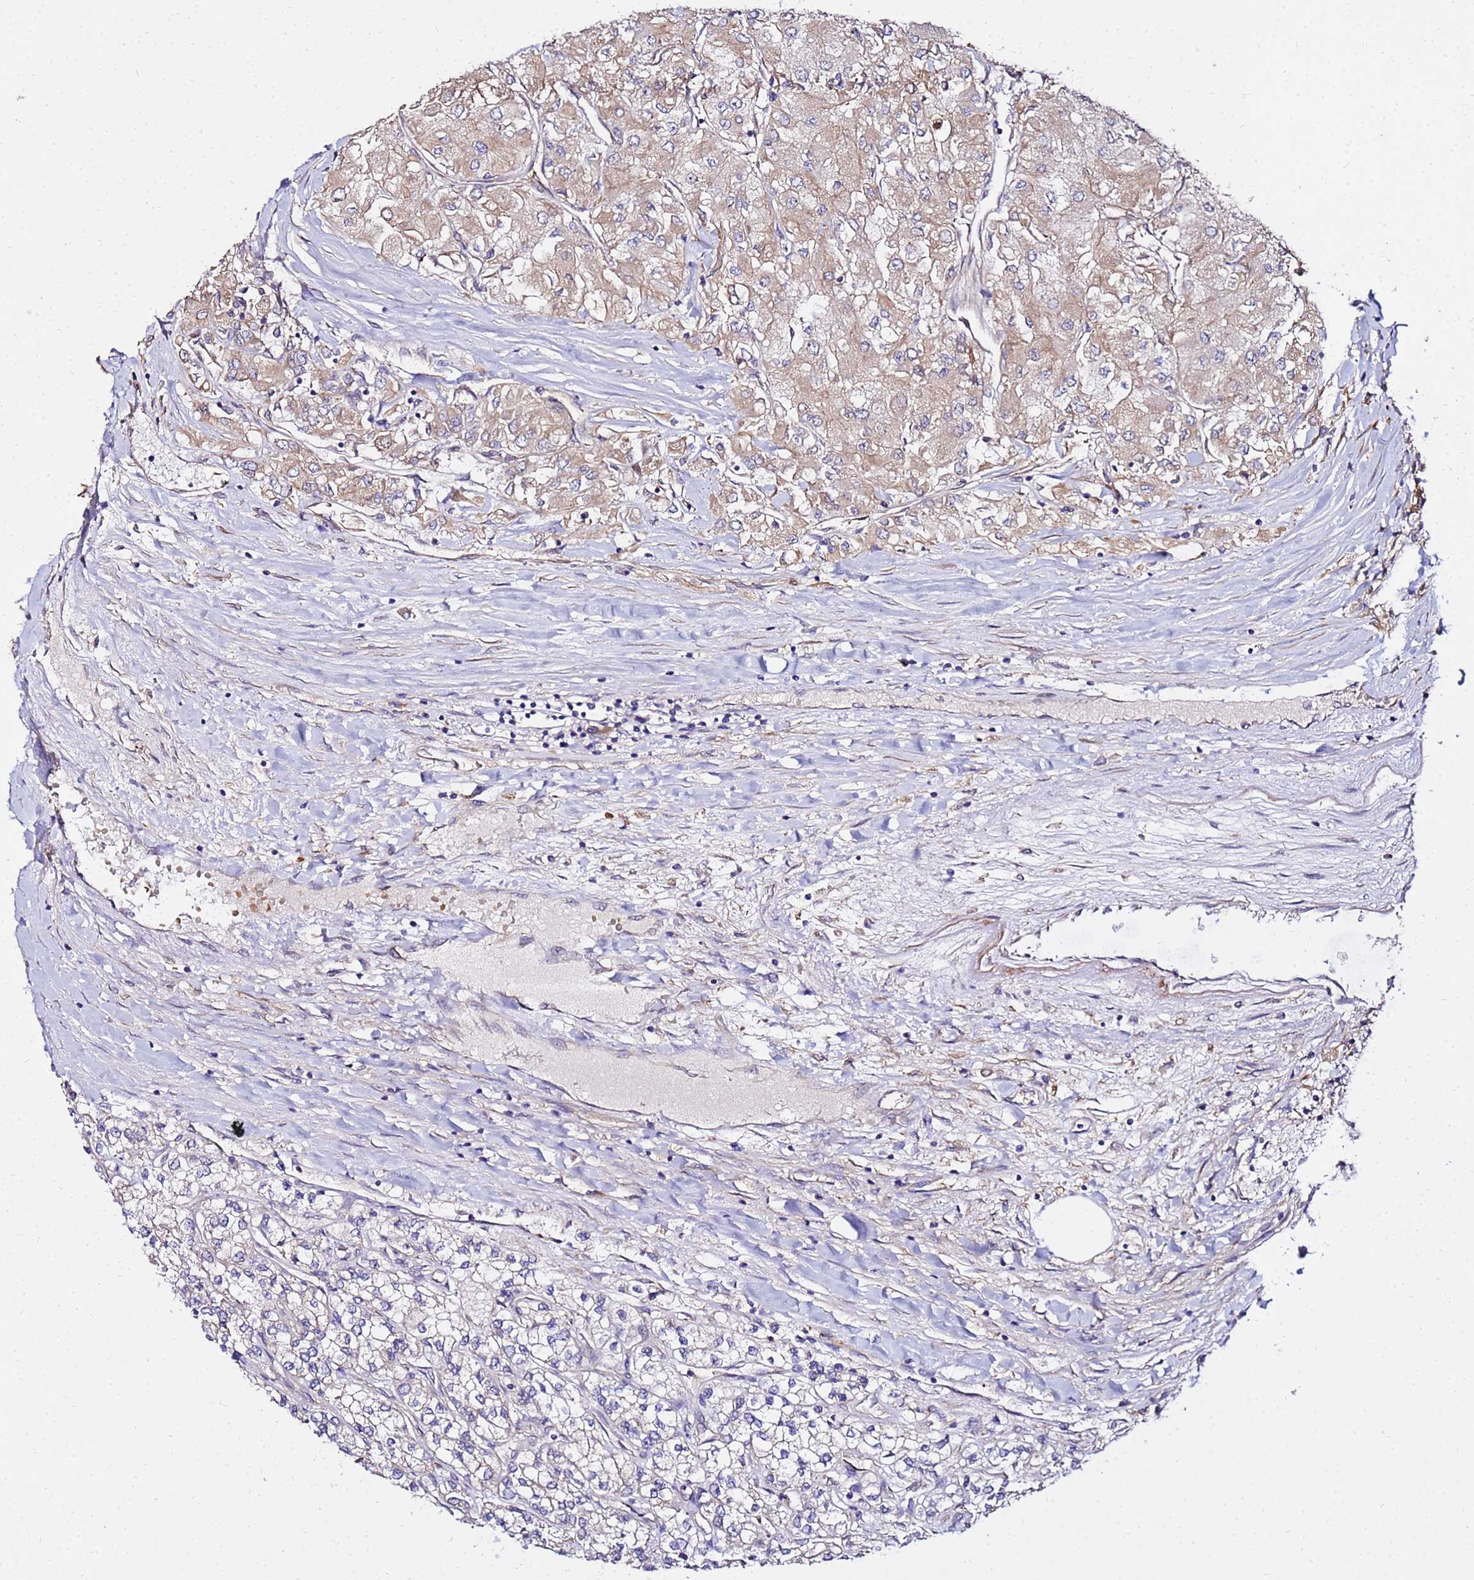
{"staining": {"intensity": "weak", "quantity": ">75%", "location": "cytoplasmic/membranous"}, "tissue": "renal cancer", "cell_type": "Tumor cells", "image_type": "cancer", "snomed": [{"axis": "morphology", "description": "Adenocarcinoma, NOS"}, {"axis": "topography", "description": "Kidney"}], "caption": "Protein expression analysis of human renal adenocarcinoma reveals weak cytoplasmic/membranous staining in about >75% of tumor cells.", "gene": "WWC2", "patient": {"sex": "male", "age": 80}}